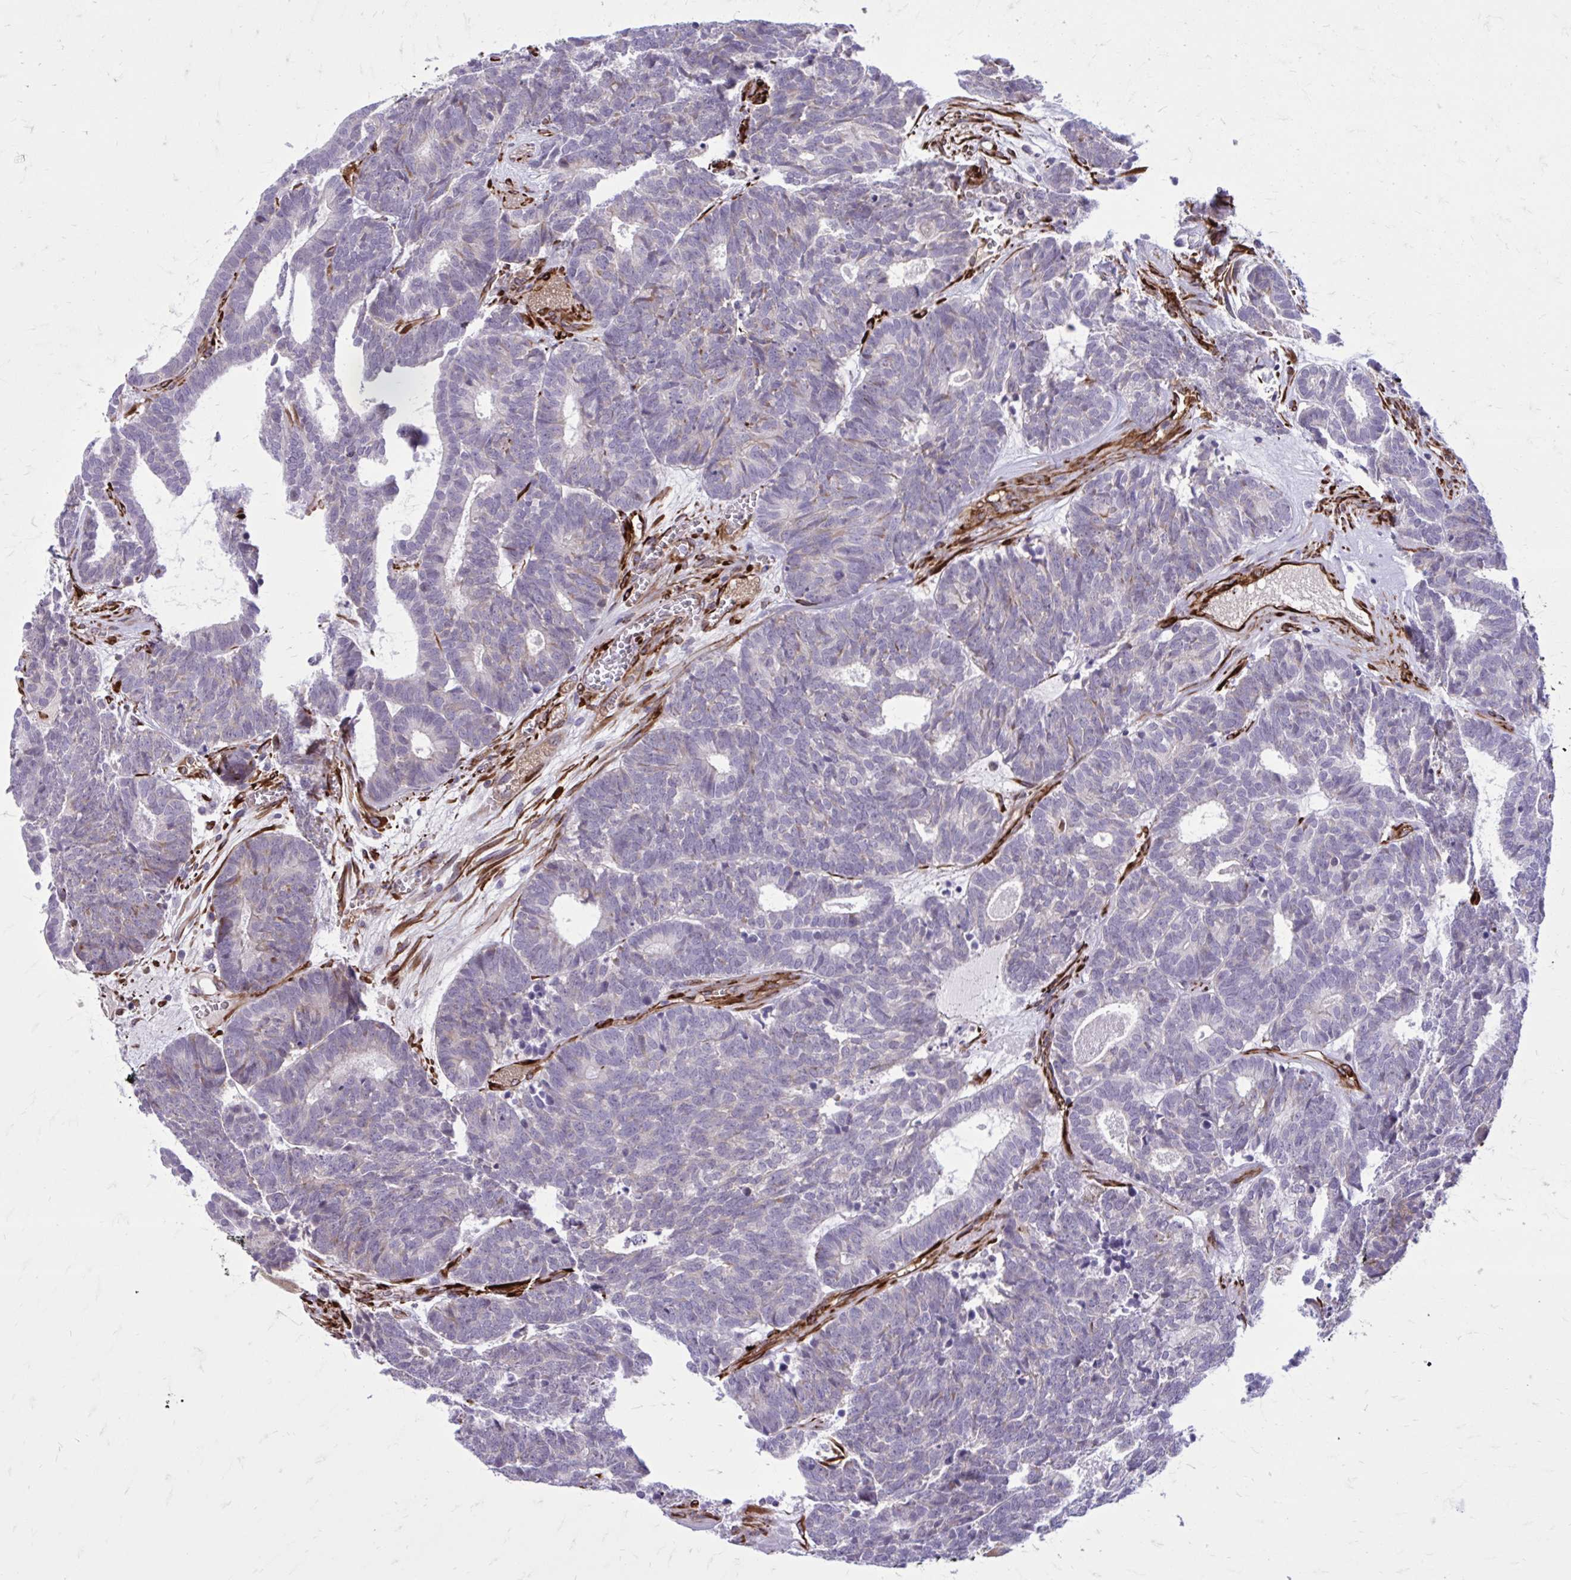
{"staining": {"intensity": "weak", "quantity": "<25%", "location": "cytoplasmic/membranous"}, "tissue": "head and neck cancer", "cell_type": "Tumor cells", "image_type": "cancer", "snomed": [{"axis": "morphology", "description": "Adenocarcinoma, NOS"}, {"axis": "topography", "description": "Head-Neck"}], "caption": "Immunohistochemical staining of human head and neck adenocarcinoma exhibits no significant staining in tumor cells.", "gene": "BEND5", "patient": {"sex": "female", "age": 81}}